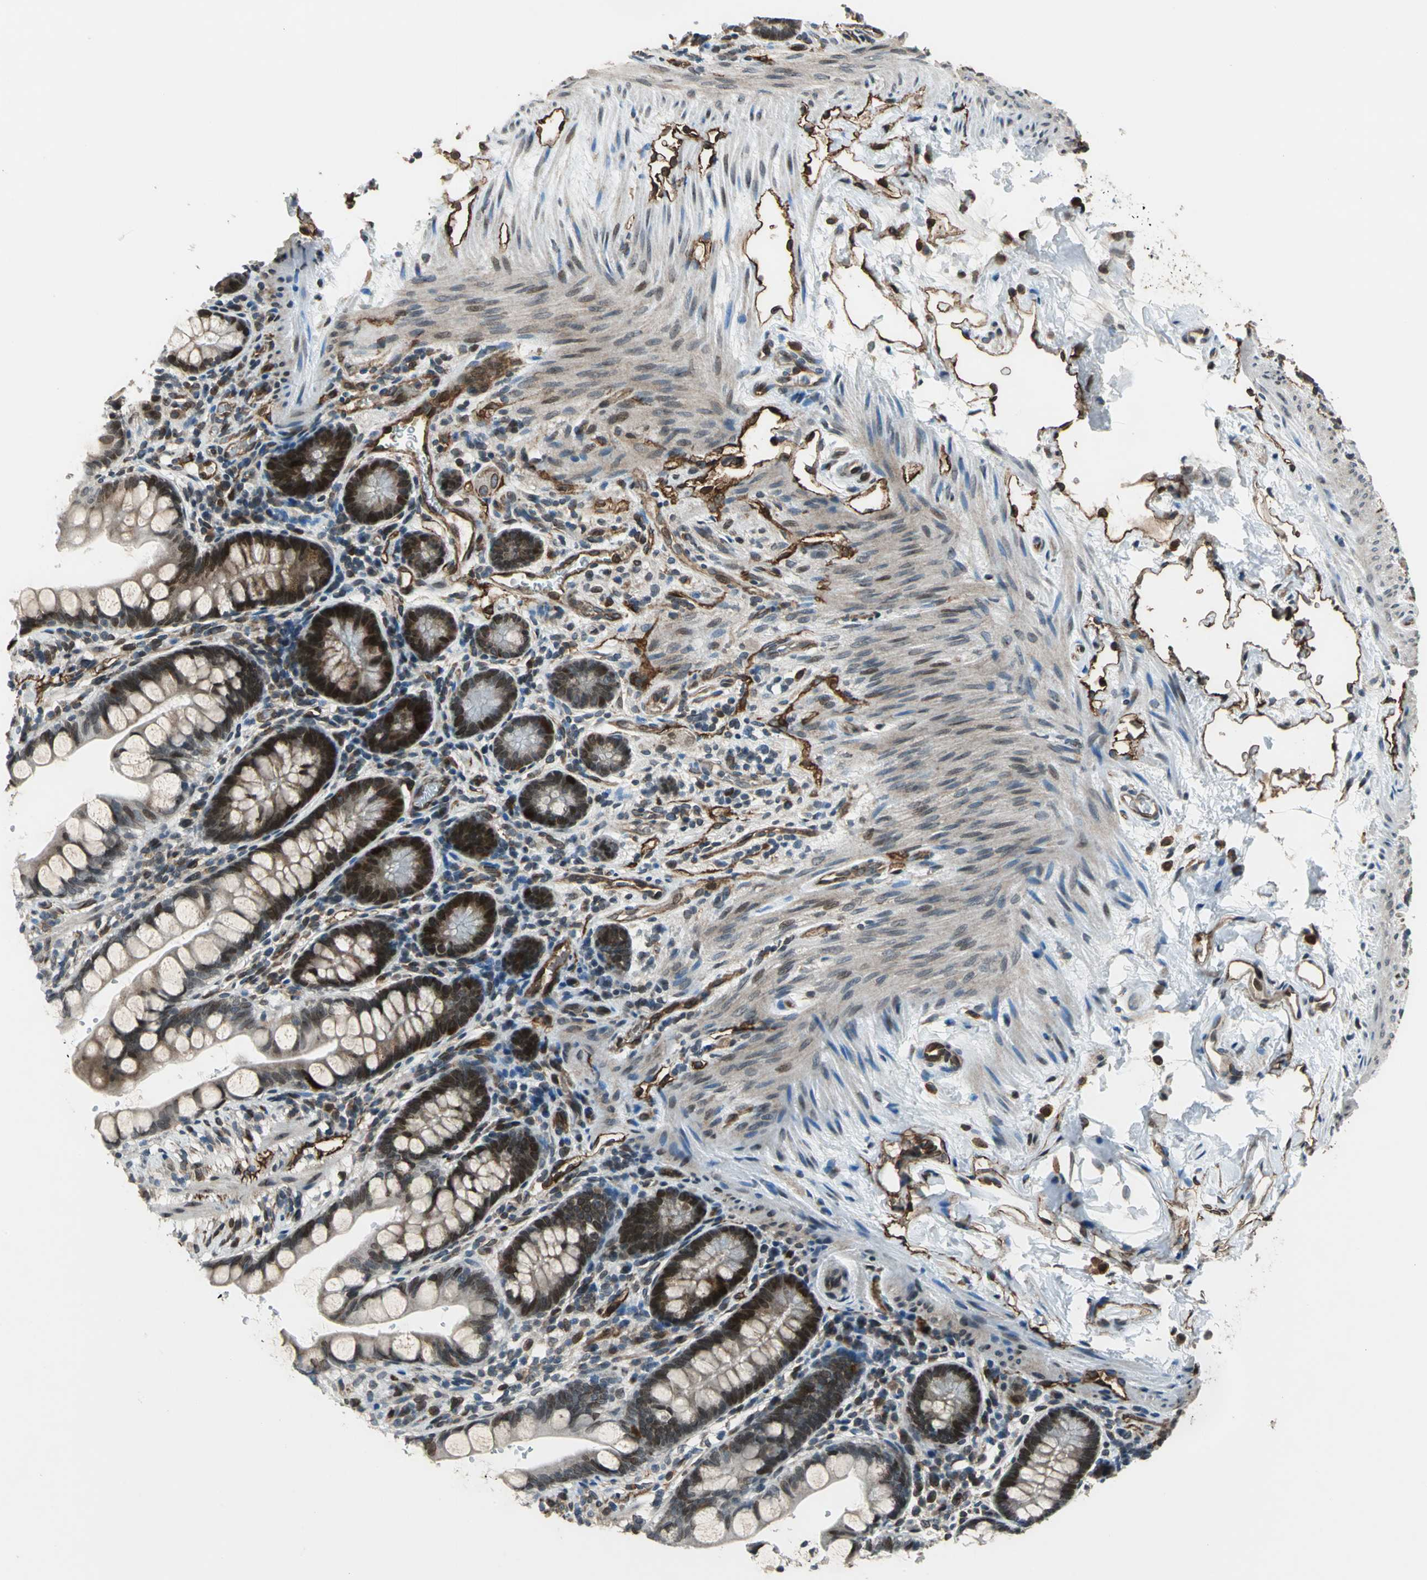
{"staining": {"intensity": "strong", "quantity": "25%-75%", "location": "cytoplasmic/membranous,nuclear"}, "tissue": "small intestine", "cell_type": "Glandular cells", "image_type": "normal", "snomed": [{"axis": "morphology", "description": "Normal tissue, NOS"}, {"axis": "topography", "description": "Small intestine"}], "caption": "Immunohistochemical staining of normal human small intestine demonstrates high levels of strong cytoplasmic/membranous,nuclear expression in approximately 25%-75% of glandular cells.", "gene": "BRIP1", "patient": {"sex": "female", "age": 58}}